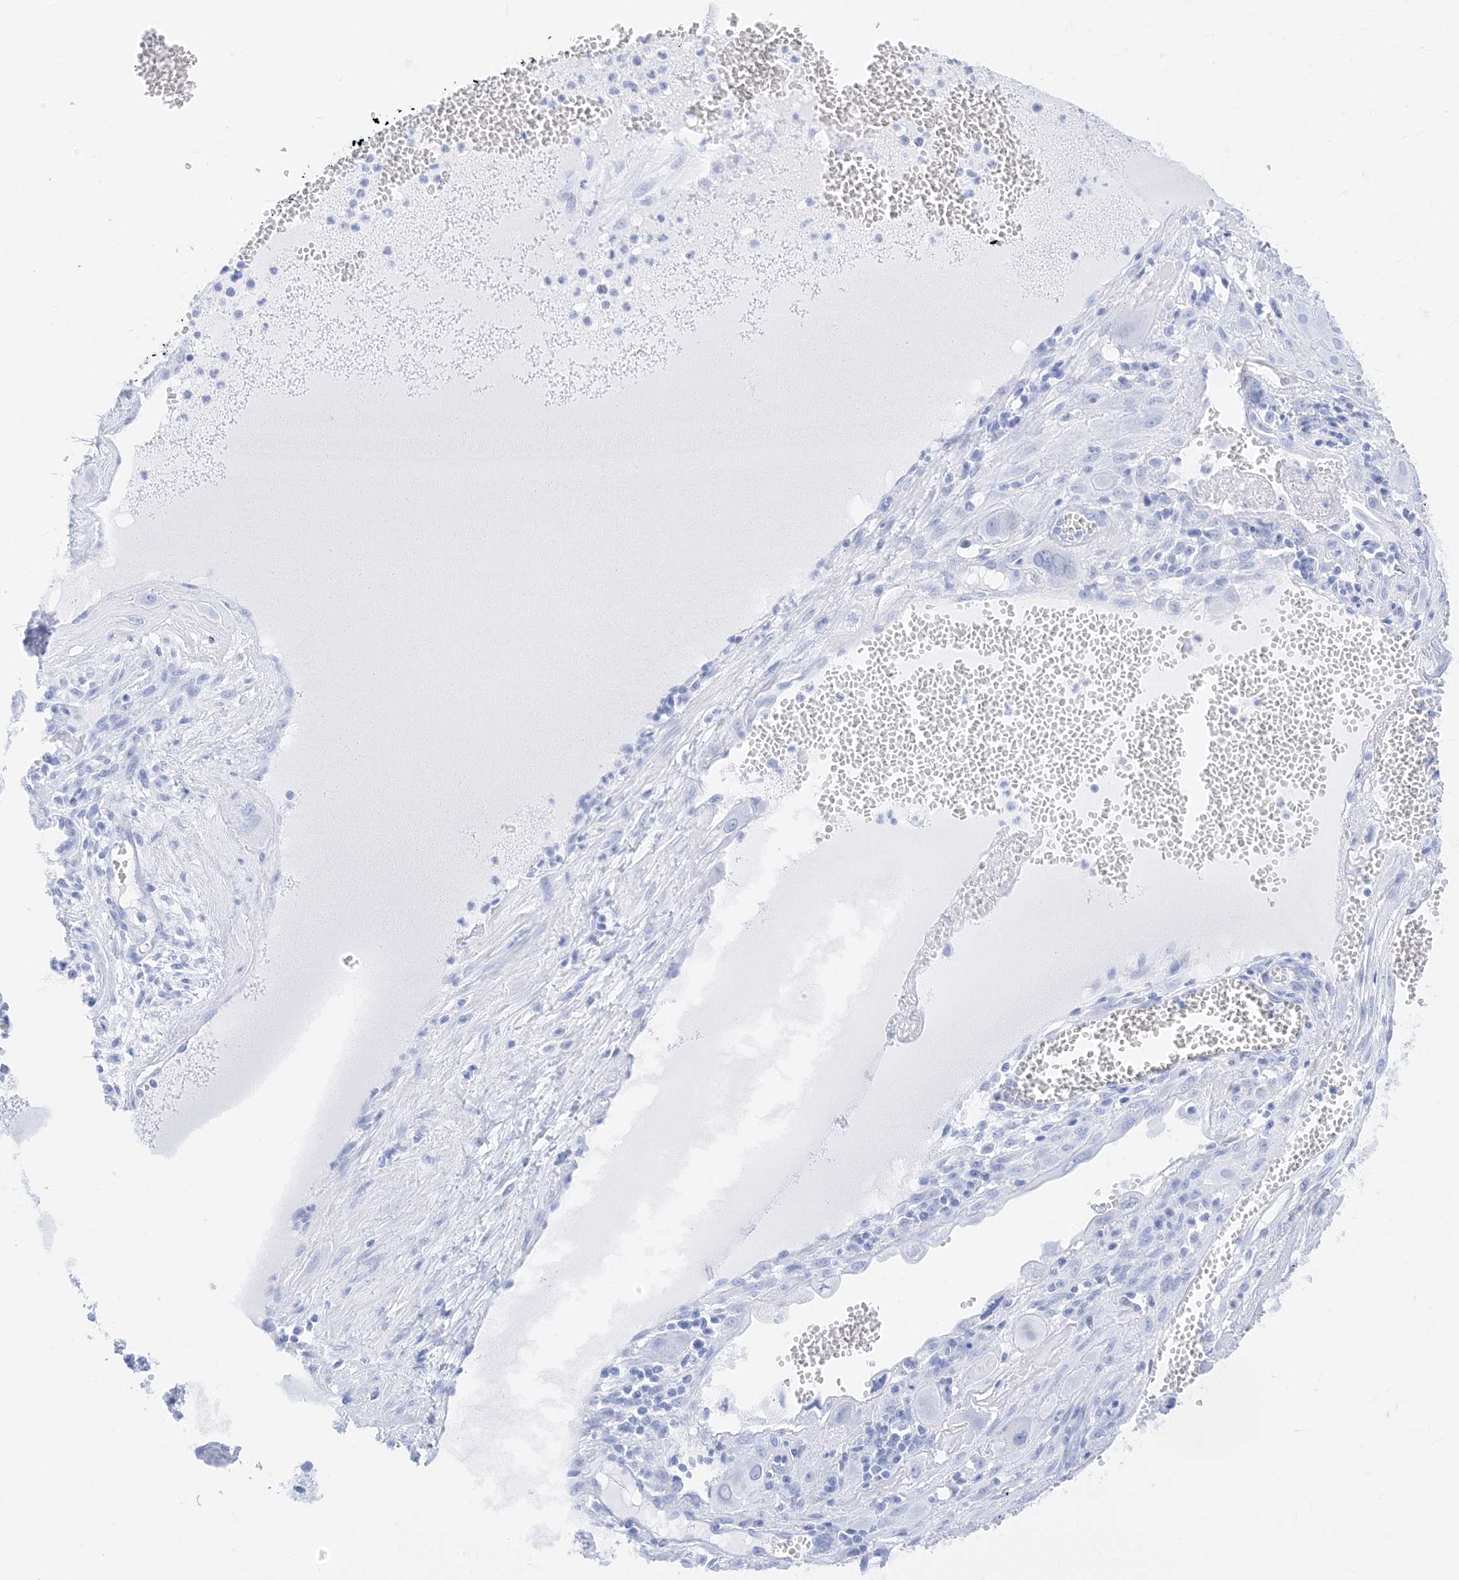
{"staining": {"intensity": "negative", "quantity": "none", "location": "none"}, "tissue": "cervical cancer", "cell_type": "Tumor cells", "image_type": "cancer", "snomed": [{"axis": "morphology", "description": "Squamous cell carcinoma, NOS"}, {"axis": "topography", "description": "Cervix"}], "caption": "Squamous cell carcinoma (cervical) was stained to show a protein in brown. There is no significant staining in tumor cells.", "gene": "MUC17", "patient": {"sex": "female", "age": 34}}